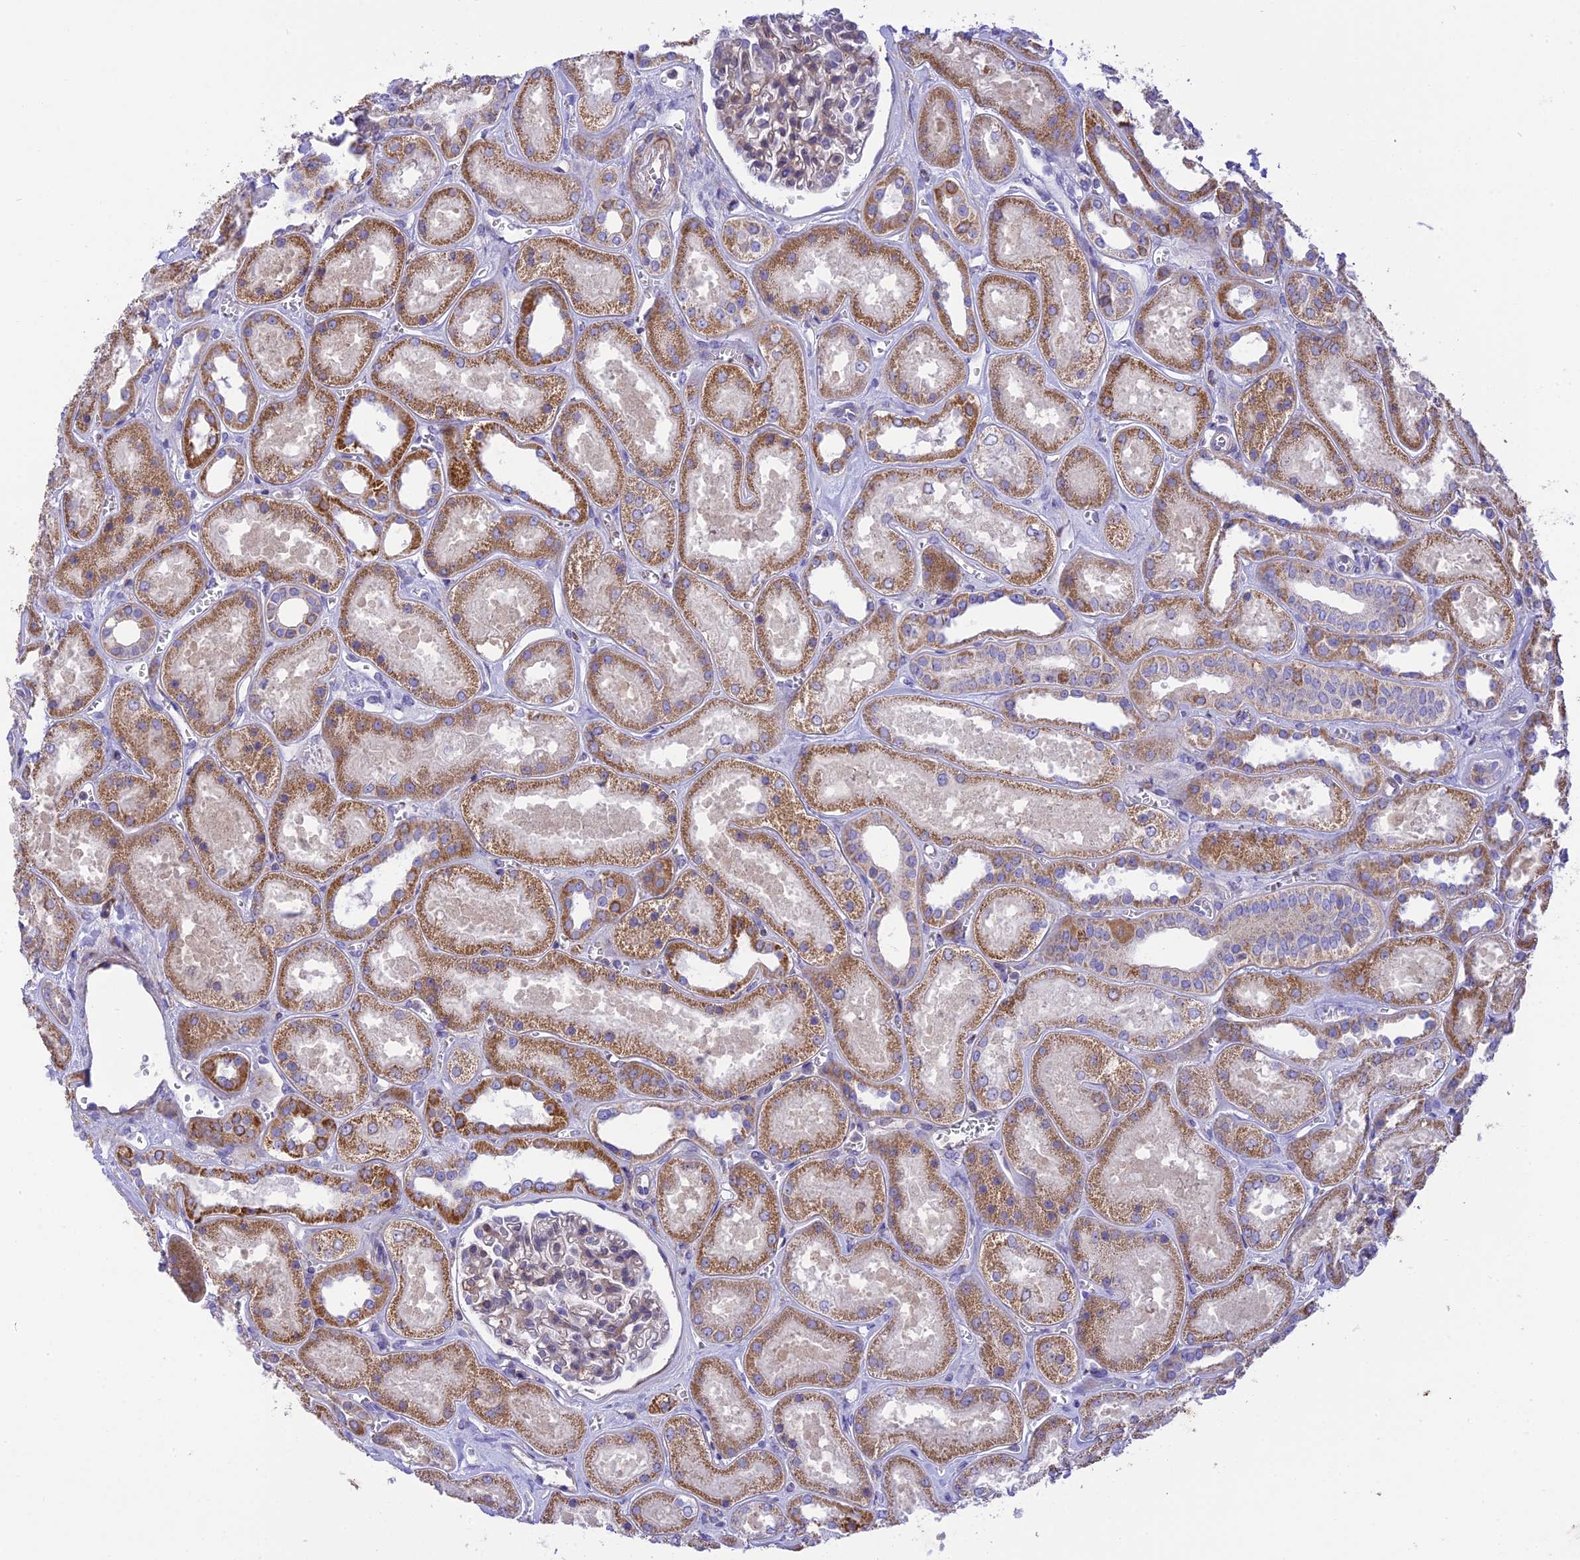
{"staining": {"intensity": "weak", "quantity": "<25%", "location": "cytoplasmic/membranous"}, "tissue": "kidney", "cell_type": "Cells in glomeruli", "image_type": "normal", "snomed": [{"axis": "morphology", "description": "Normal tissue, NOS"}, {"axis": "morphology", "description": "Adenocarcinoma, NOS"}, {"axis": "topography", "description": "Kidney"}], "caption": "DAB (3,3'-diaminobenzidine) immunohistochemical staining of unremarkable human kidney reveals no significant positivity in cells in glomeruli. Nuclei are stained in blue.", "gene": "CORO7", "patient": {"sex": "female", "age": 68}}